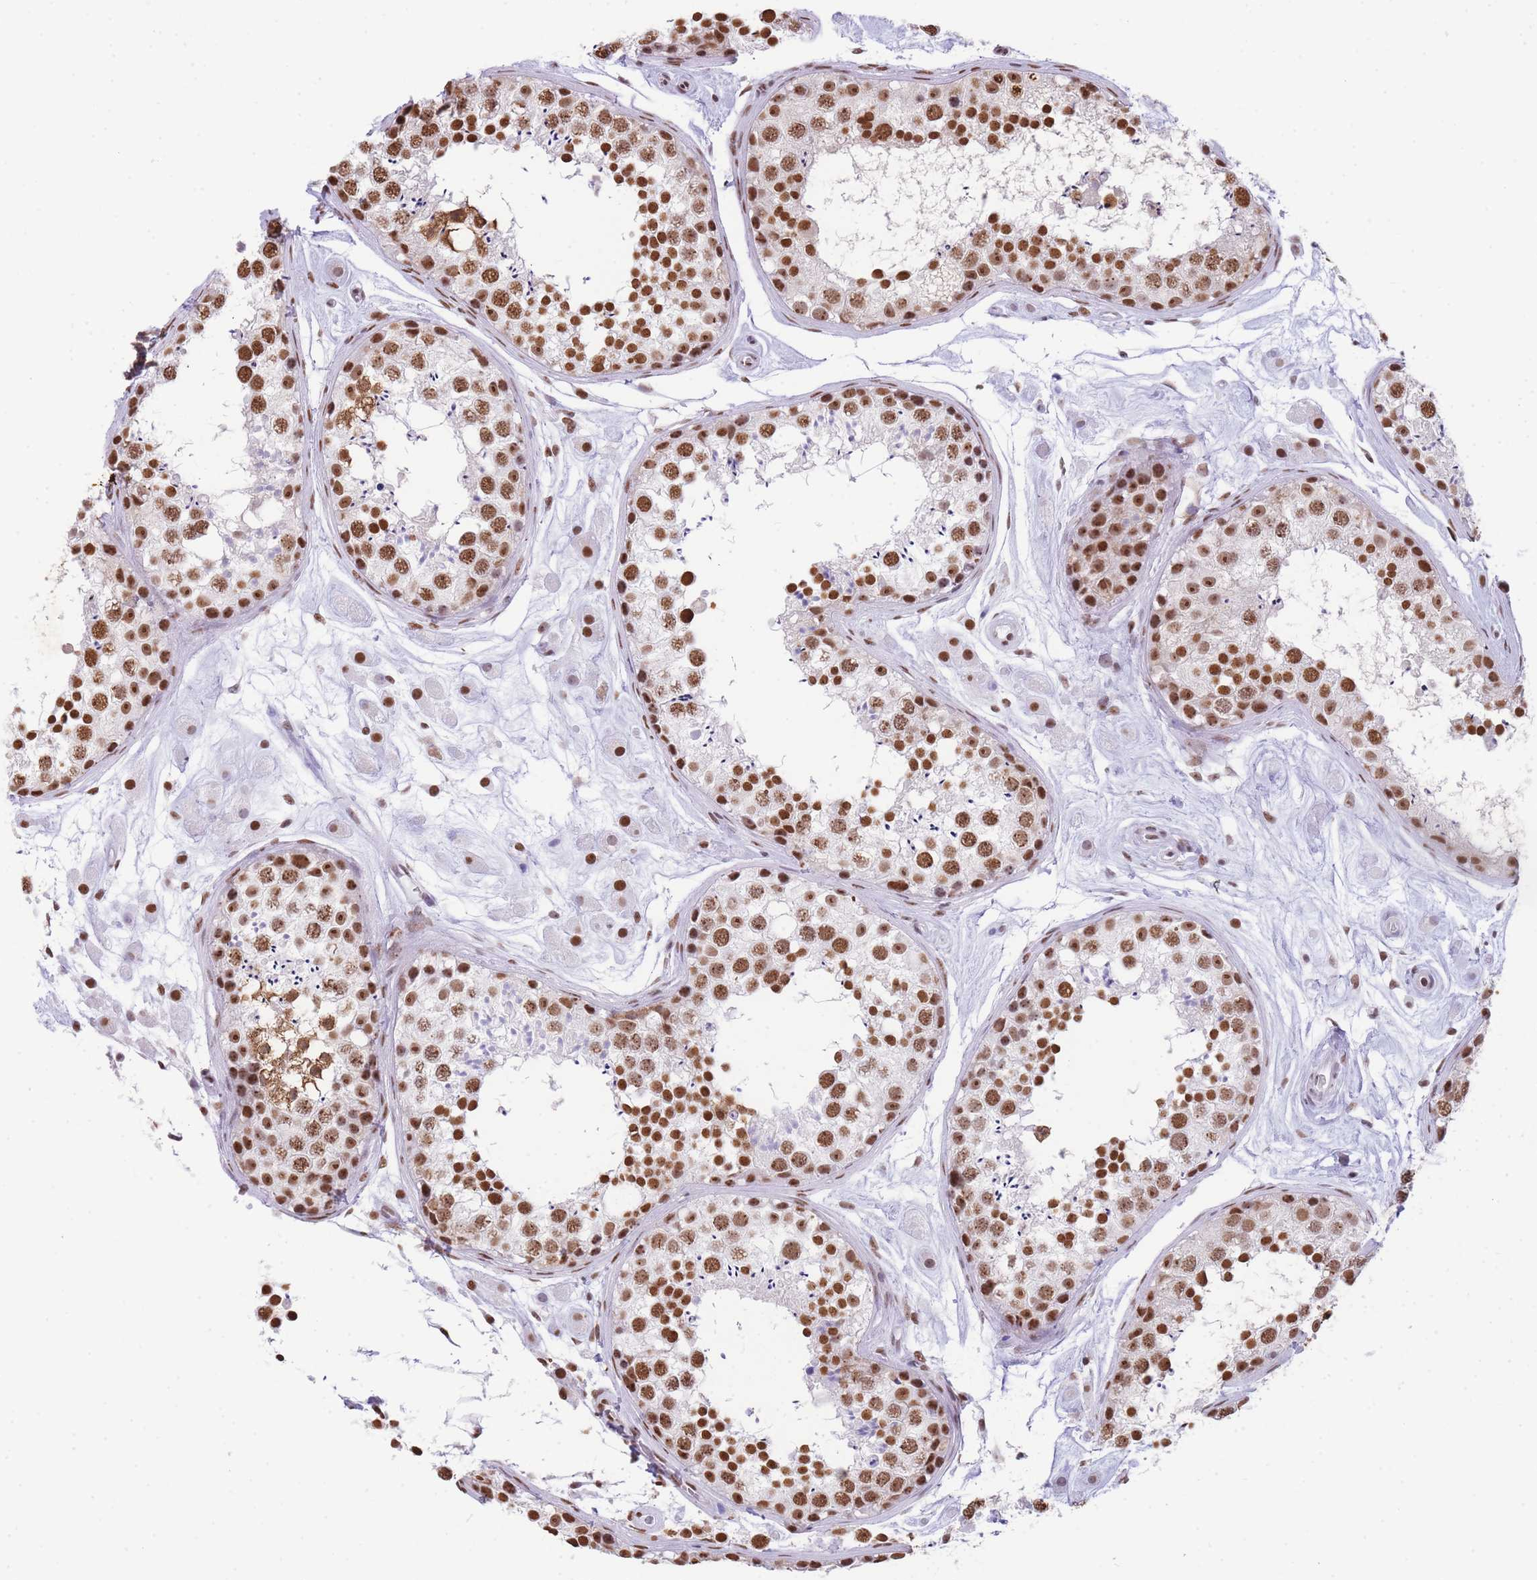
{"staining": {"intensity": "strong", "quantity": ">75%", "location": "nuclear"}, "tissue": "testis", "cell_type": "Cells in seminiferous ducts", "image_type": "normal", "snomed": [{"axis": "morphology", "description": "Normal tissue, NOS"}, {"axis": "topography", "description": "Testis"}], "caption": "A high-resolution micrograph shows immunohistochemistry staining of benign testis, which displays strong nuclear expression in approximately >75% of cells in seminiferous ducts.", "gene": "EVC2", "patient": {"sex": "male", "age": 25}}